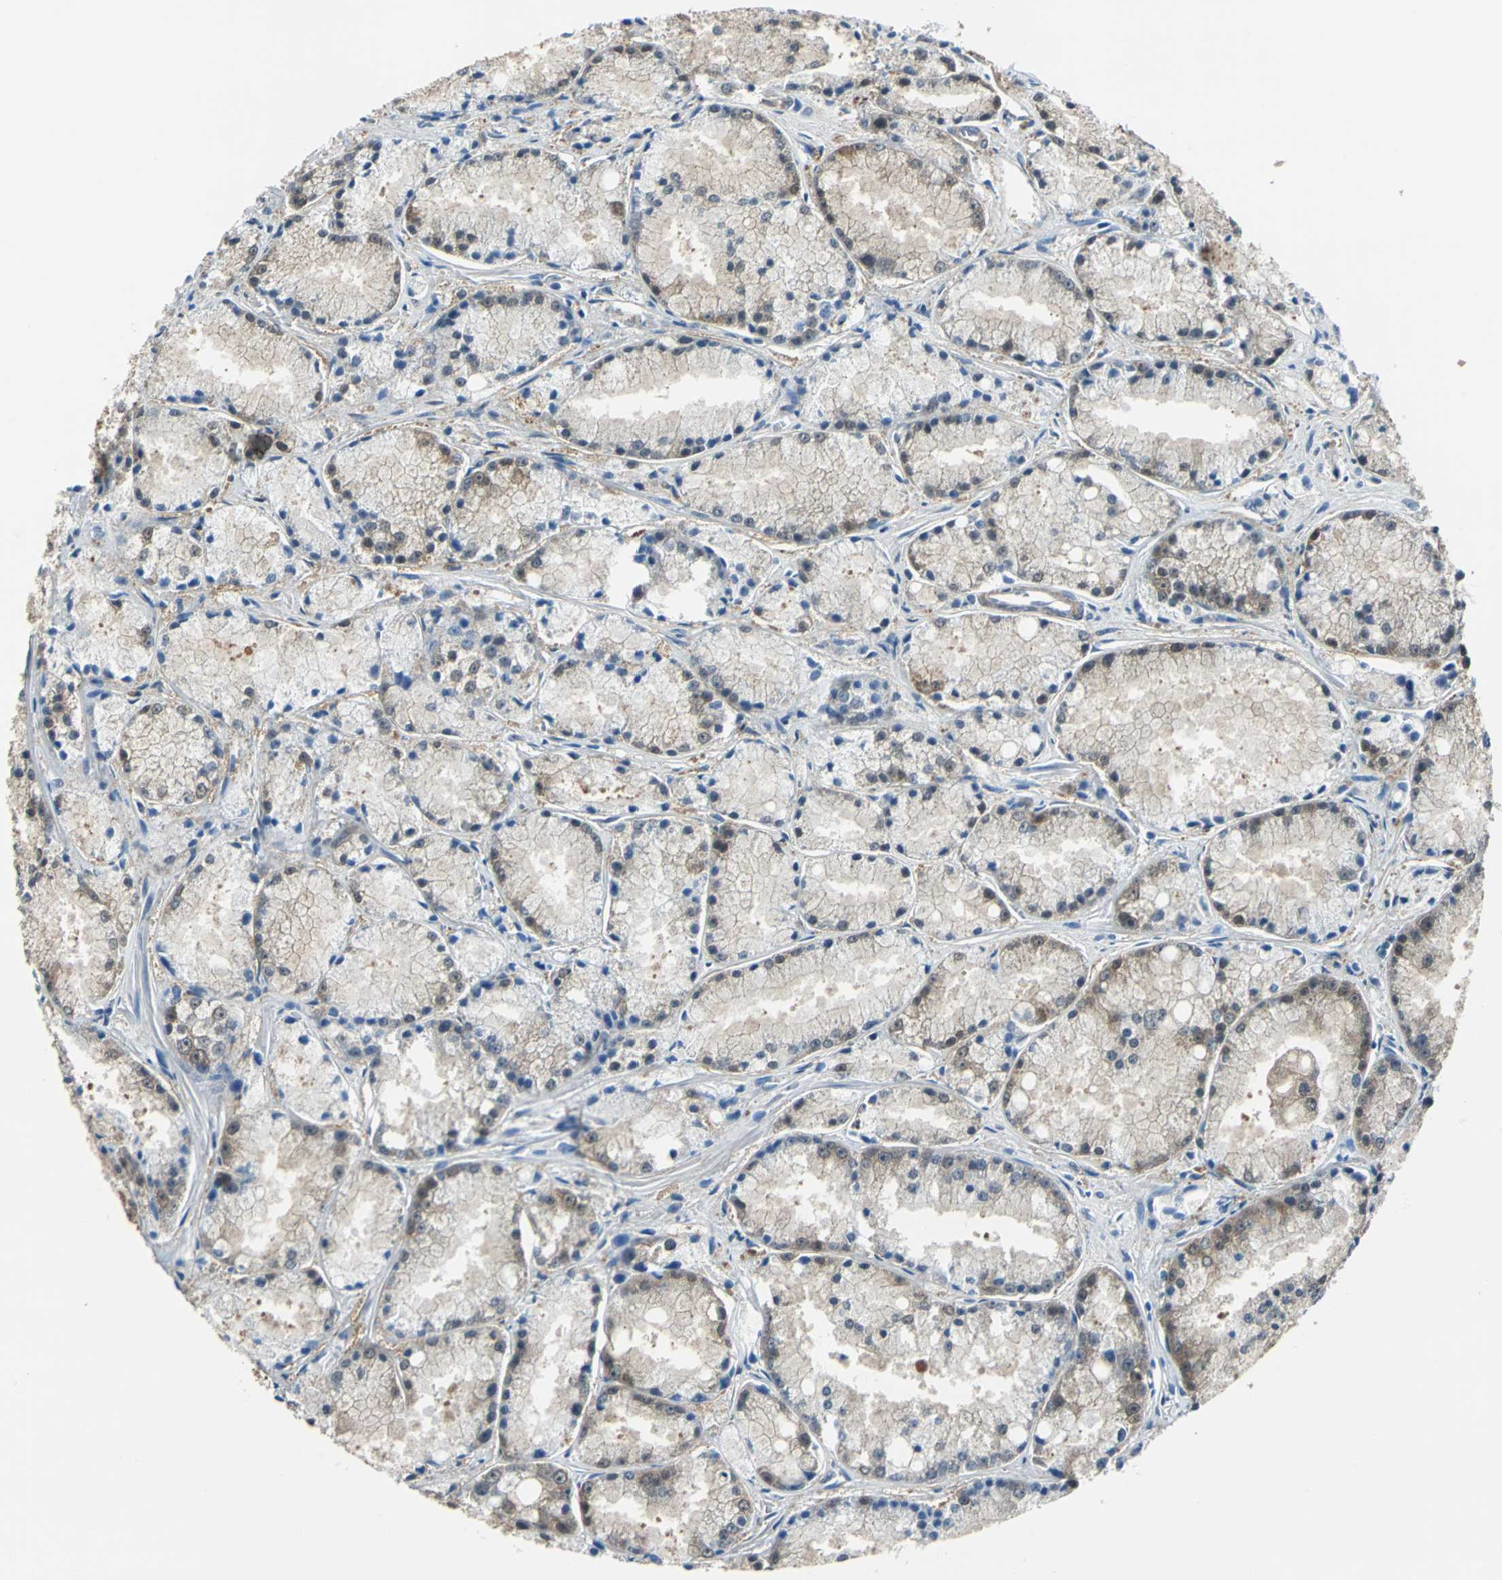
{"staining": {"intensity": "moderate", "quantity": ">75%", "location": "cytoplasmic/membranous,nuclear"}, "tissue": "prostate cancer", "cell_type": "Tumor cells", "image_type": "cancer", "snomed": [{"axis": "morphology", "description": "Adenocarcinoma, Low grade"}, {"axis": "topography", "description": "Prostate"}], "caption": "The photomicrograph exhibits staining of adenocarcinoma (low-grade) (prostate), revealing moderate cytoplasmic/membranous and nuclear protein expression (brown color) within tumor cells.", "gene": "FKBP4", "patient": {"sex": "male", "age": 64}}